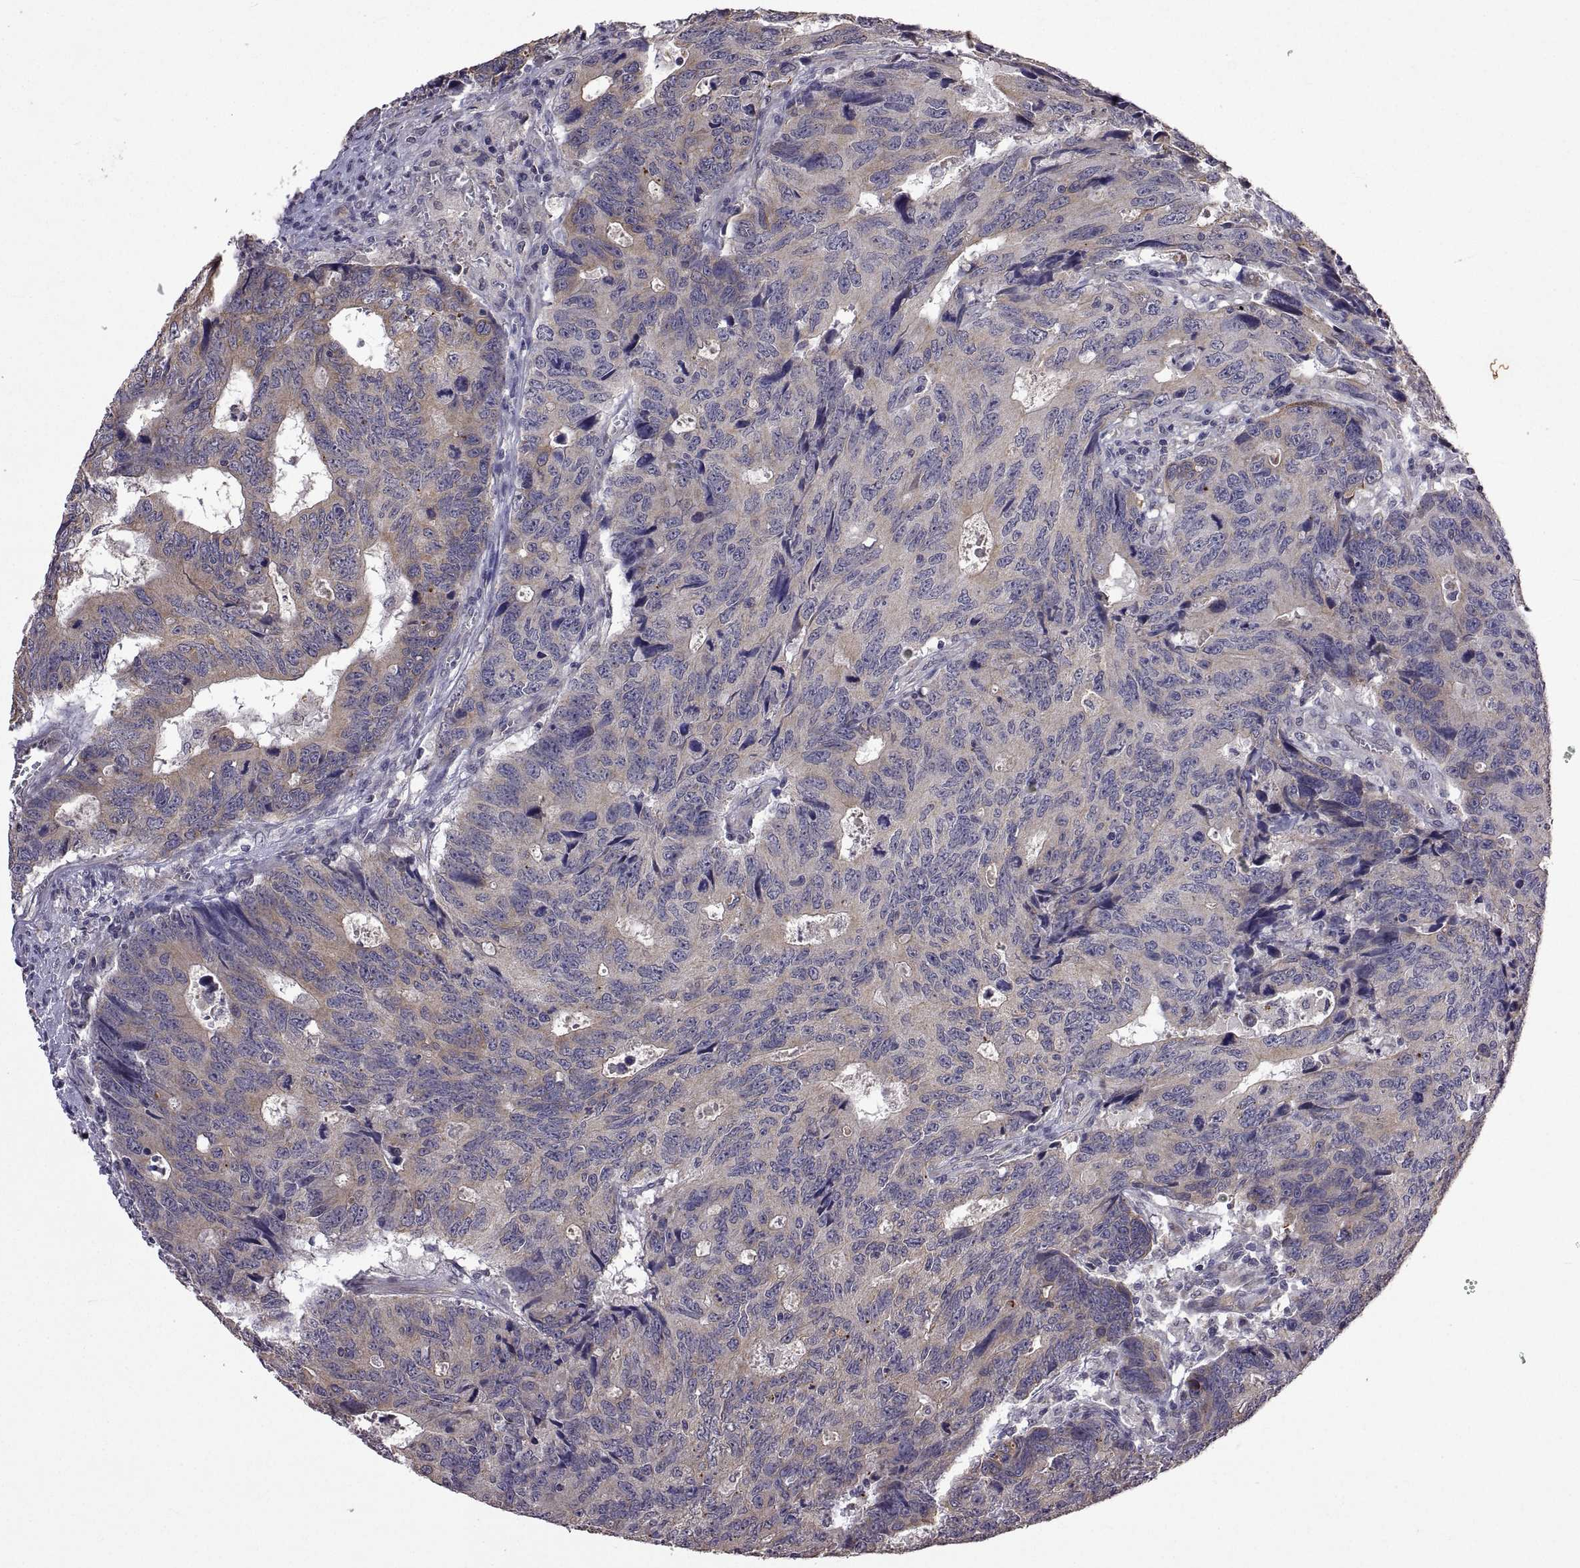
{"staining": {"intensity": "moderate", "quantity": "25%-75%", "location": "cytoplasmic/membranous"}, "tissue": "colorectal cancer", "cell_type": "Tumor cells", "image_type": "cancer", "snomed": [{"axis": "morphology", "description": "Adenocarcinoma, NOS"}, {"axis": "topography", "description": "Colon"}], "caption": "A histopathology image of adenocarcinoma (colorectal) stained for a protein reveals moderate cytoplasmic/membranous brown staining in tumor cells. (DAB (3,3'-diaminobenzidine) IHC with brightfield microscopy, high magnification).", "gene": "LAMA1", "patient": {"sex": "female", "age": 77}}